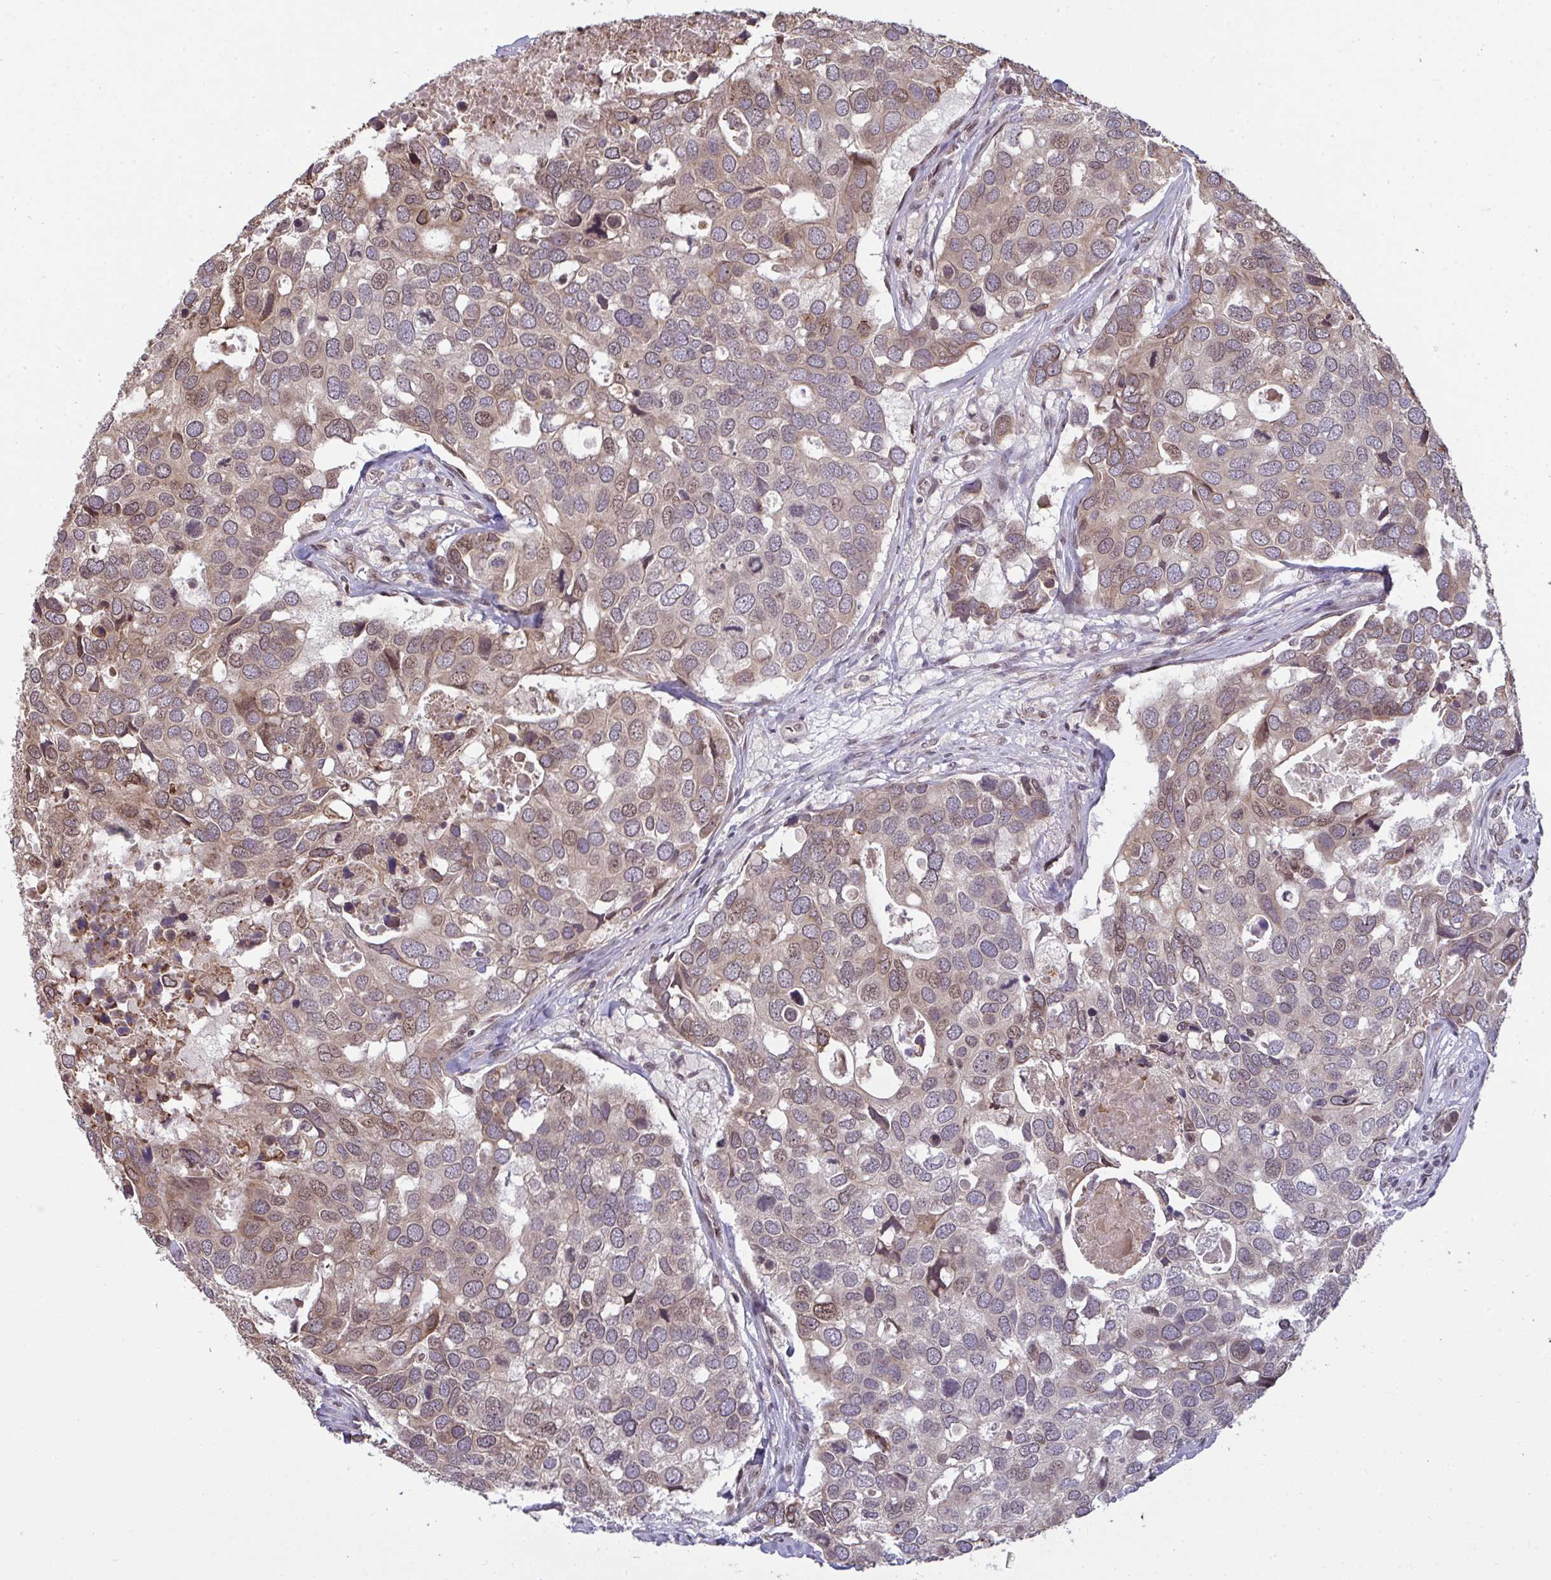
{"staining": {"intensity": "moderate", "quantity": ">75%", "location": "cytoplasmic/membranous,nuclear"}, "tissue": "breast cancer", "cell_type": "Tumor cells", "image_type": "cancer", "snomed": [{"axis": "morphology", "description": "Duct carcinoma"}, {"axis": "topography", "description": "Breast"}], "caption": "This micrograph demonstrates IHC staining of human breast infiltrating ductal carcinoma, with medium moderate cytoplasmic/membranous and nuclear positivity in approximately >75% of tumor cells.", "gene": "UXT", "patient": {"sex": "female", "age": 83}}